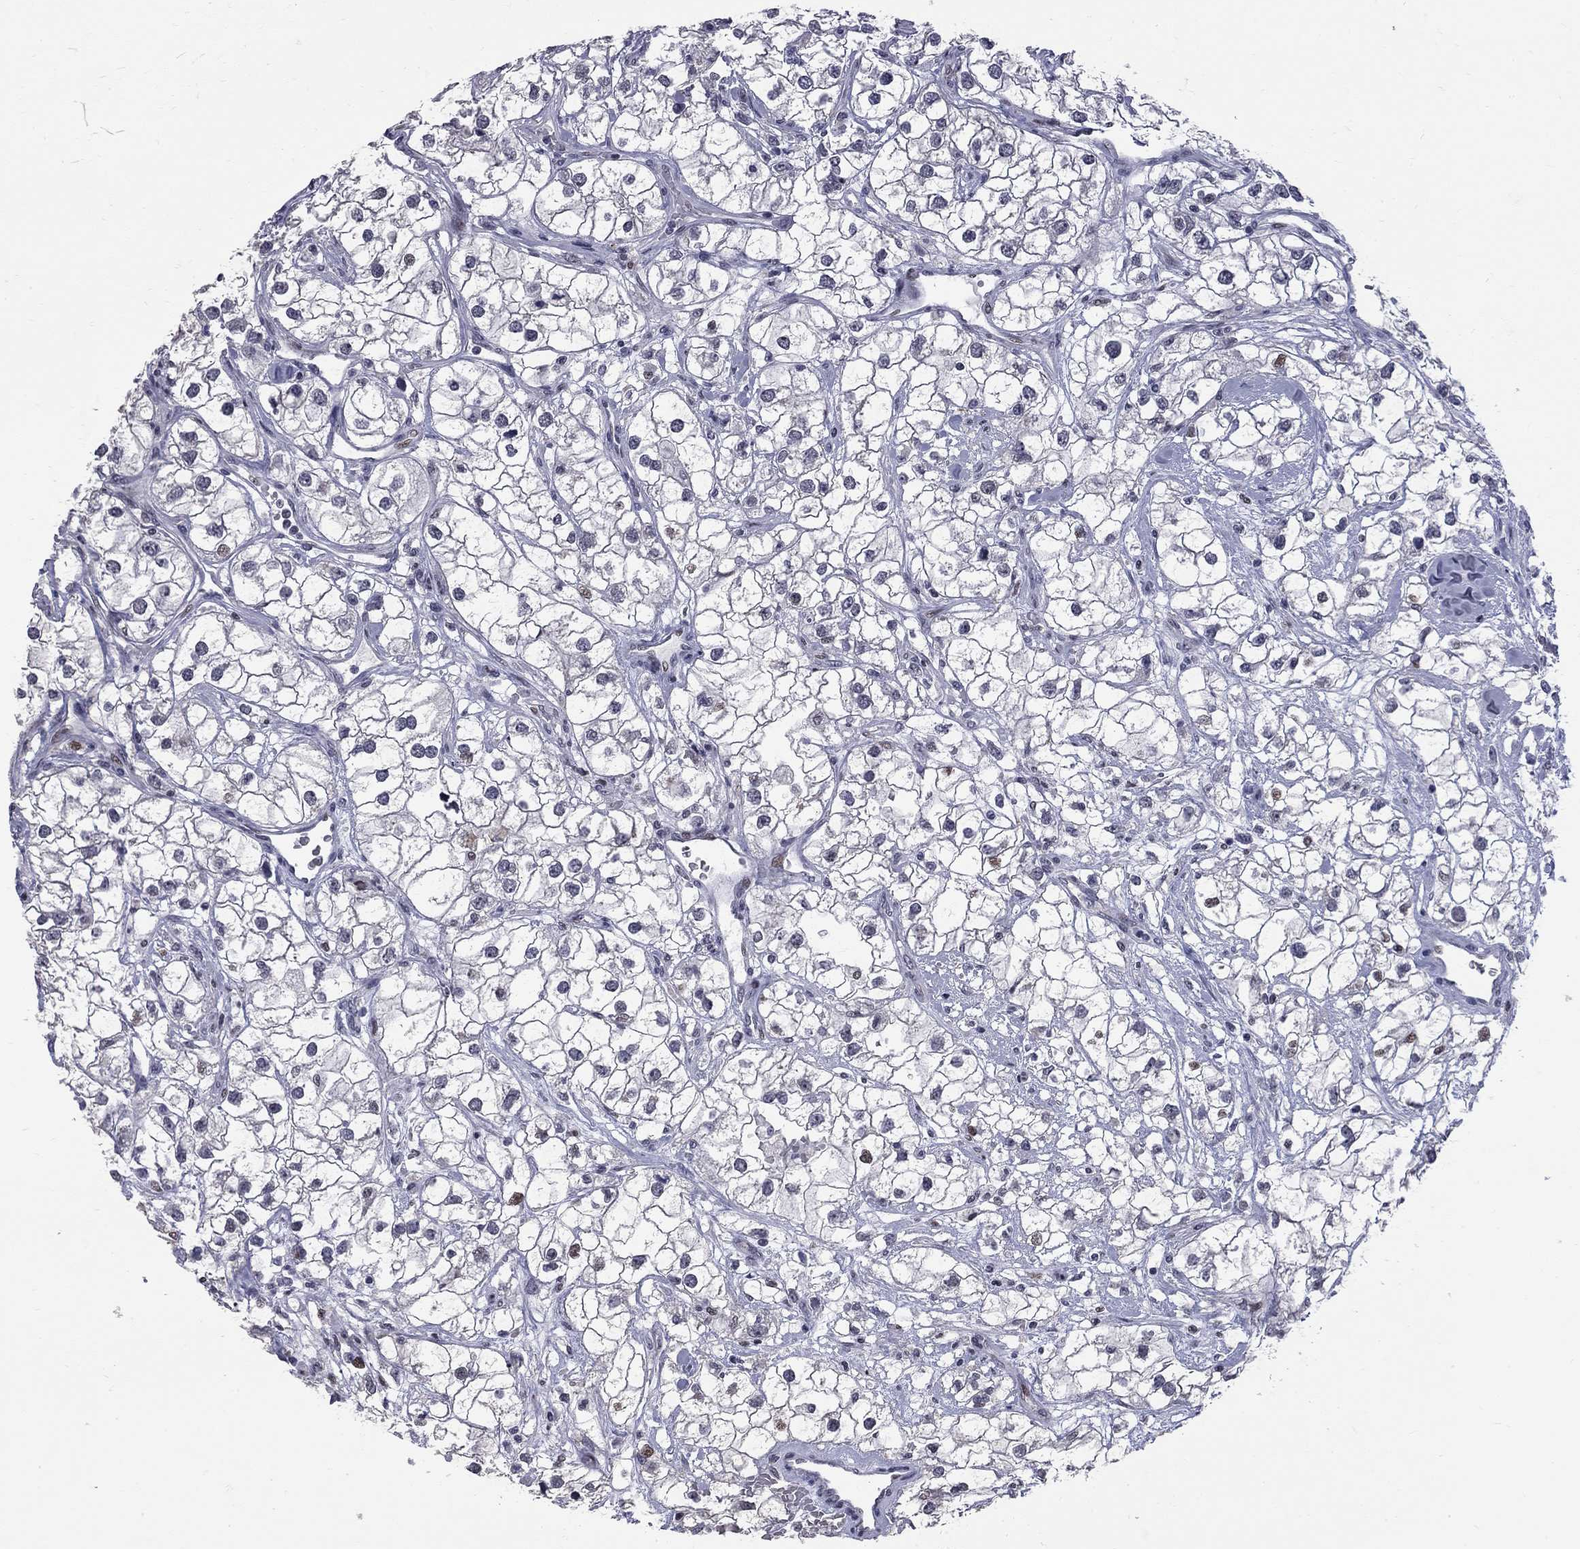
{"staining": {"intensity": "negative", "quantity": "none", "location": "none"}, "tissue": "renal cancer", "cell_type": "Tumor cells", "image_type": "cancer", "snomed": [{"axis": "morphology", "description": "Adenocarcinoma, NOS"}, {"axis": "topography", "description": "Kidney"}], "caption": "IHC of human renal cancer demonstrates no expression in tumor cells. The staining is performed using DAB brown chromogen with nuclei counter-stained in using hematoxylin.", "gene": "ZNF154", "patient": {"sex": "male", "age": 59}}